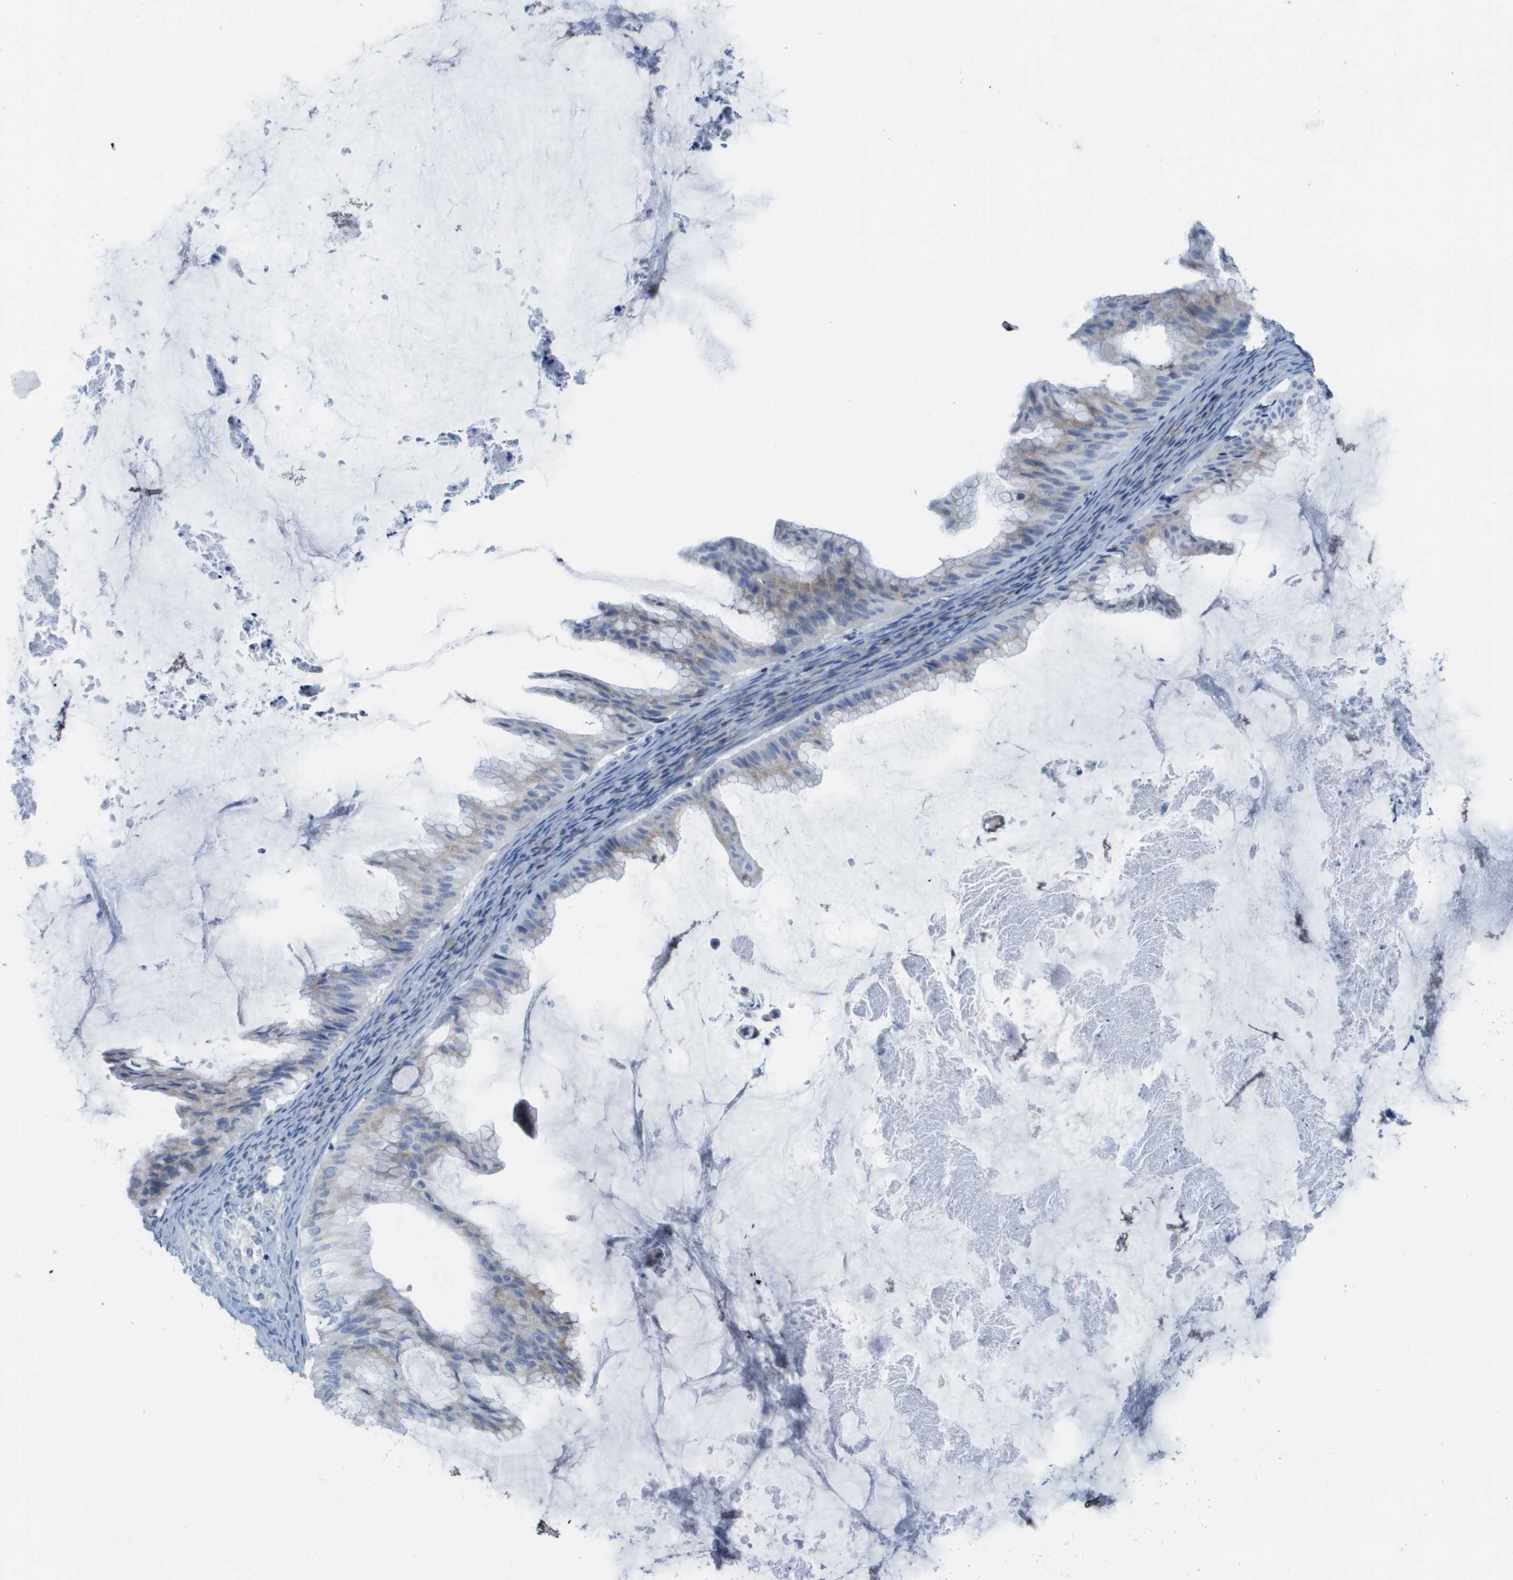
{"staining": {"intensity": "negative", "quantity": "none", "location": "none"}, "tissue": "ovarian cancer", "cell_type": "Tumor cells", "image_type": "cancer", "snomed": [{"axis": "morphology", "description": "Cystadenocarcinoma, mucinous, NOS"}, {"axis": "topography", "description": "Ovary"}], "caption": "An immunohistochemistry image of ovarian mucinous cystadenocarcinoma is shown. There is no staining in tumor cells of ovarian mucinous cystadenocarcinoma.", "gene": "CD3G", "patient": {"sex": "female", "age": 61}}